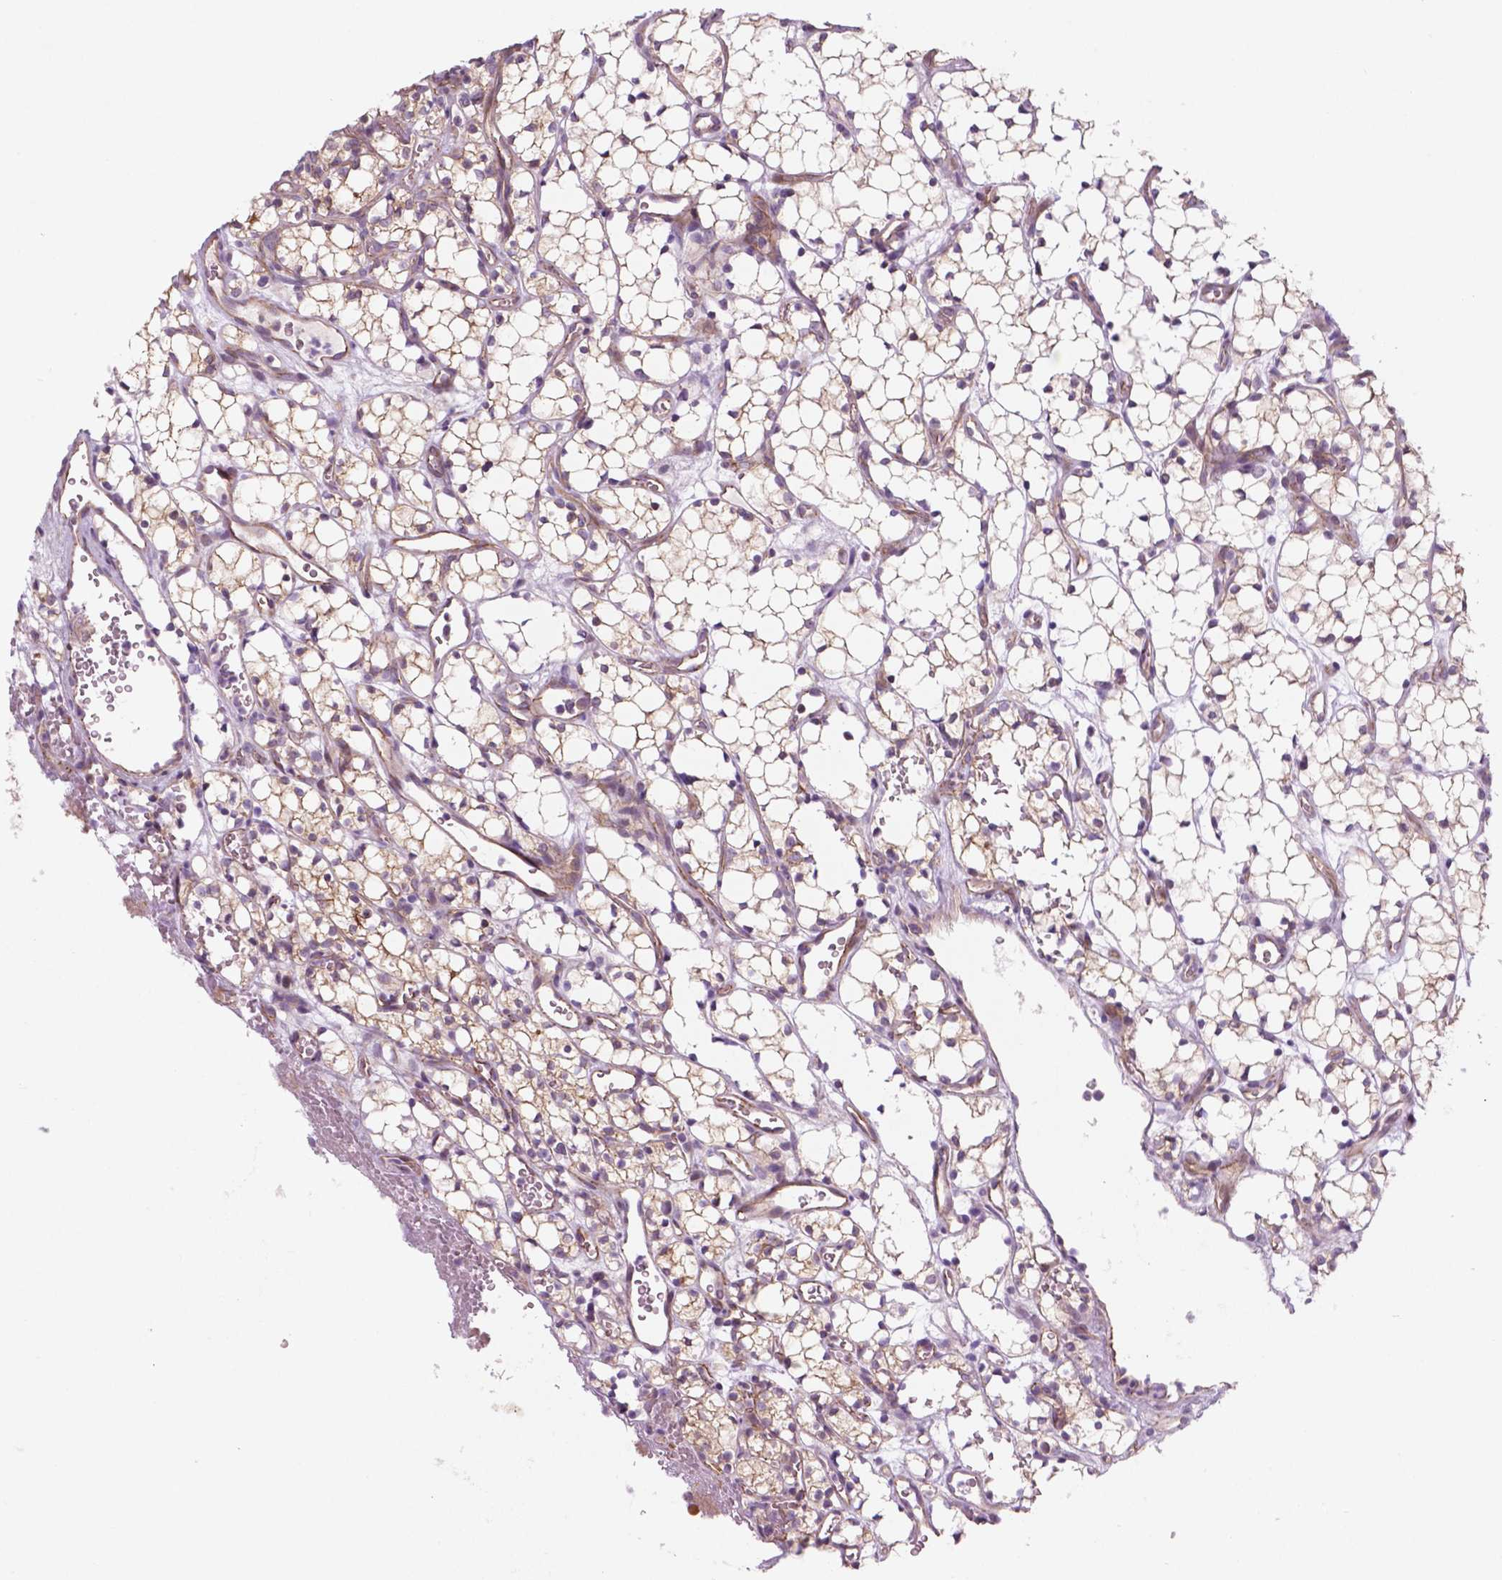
{"staining": {"intensity": "weak", "quantity": ">75%", "location": "cytoplasmic/membranous"}, "tissue": "renal cancer", "cell_type": "Tumor cells", "image_type": "cancer", "snomed": [{"axis": "morphology", "description": "Adenocarcinoma, NOS"}, {"axis": "topography", "description": "Kidney"}], "caption": "Immunohistochemistry image of human adenocarcinoma (renal) stained for a protein (brown), which shows low levels of weak cytoplasmic/membranous expression in approximately >75% of tumor cells.", "gene": "RND3", "patient": {"sex": "female", "age": 69}}